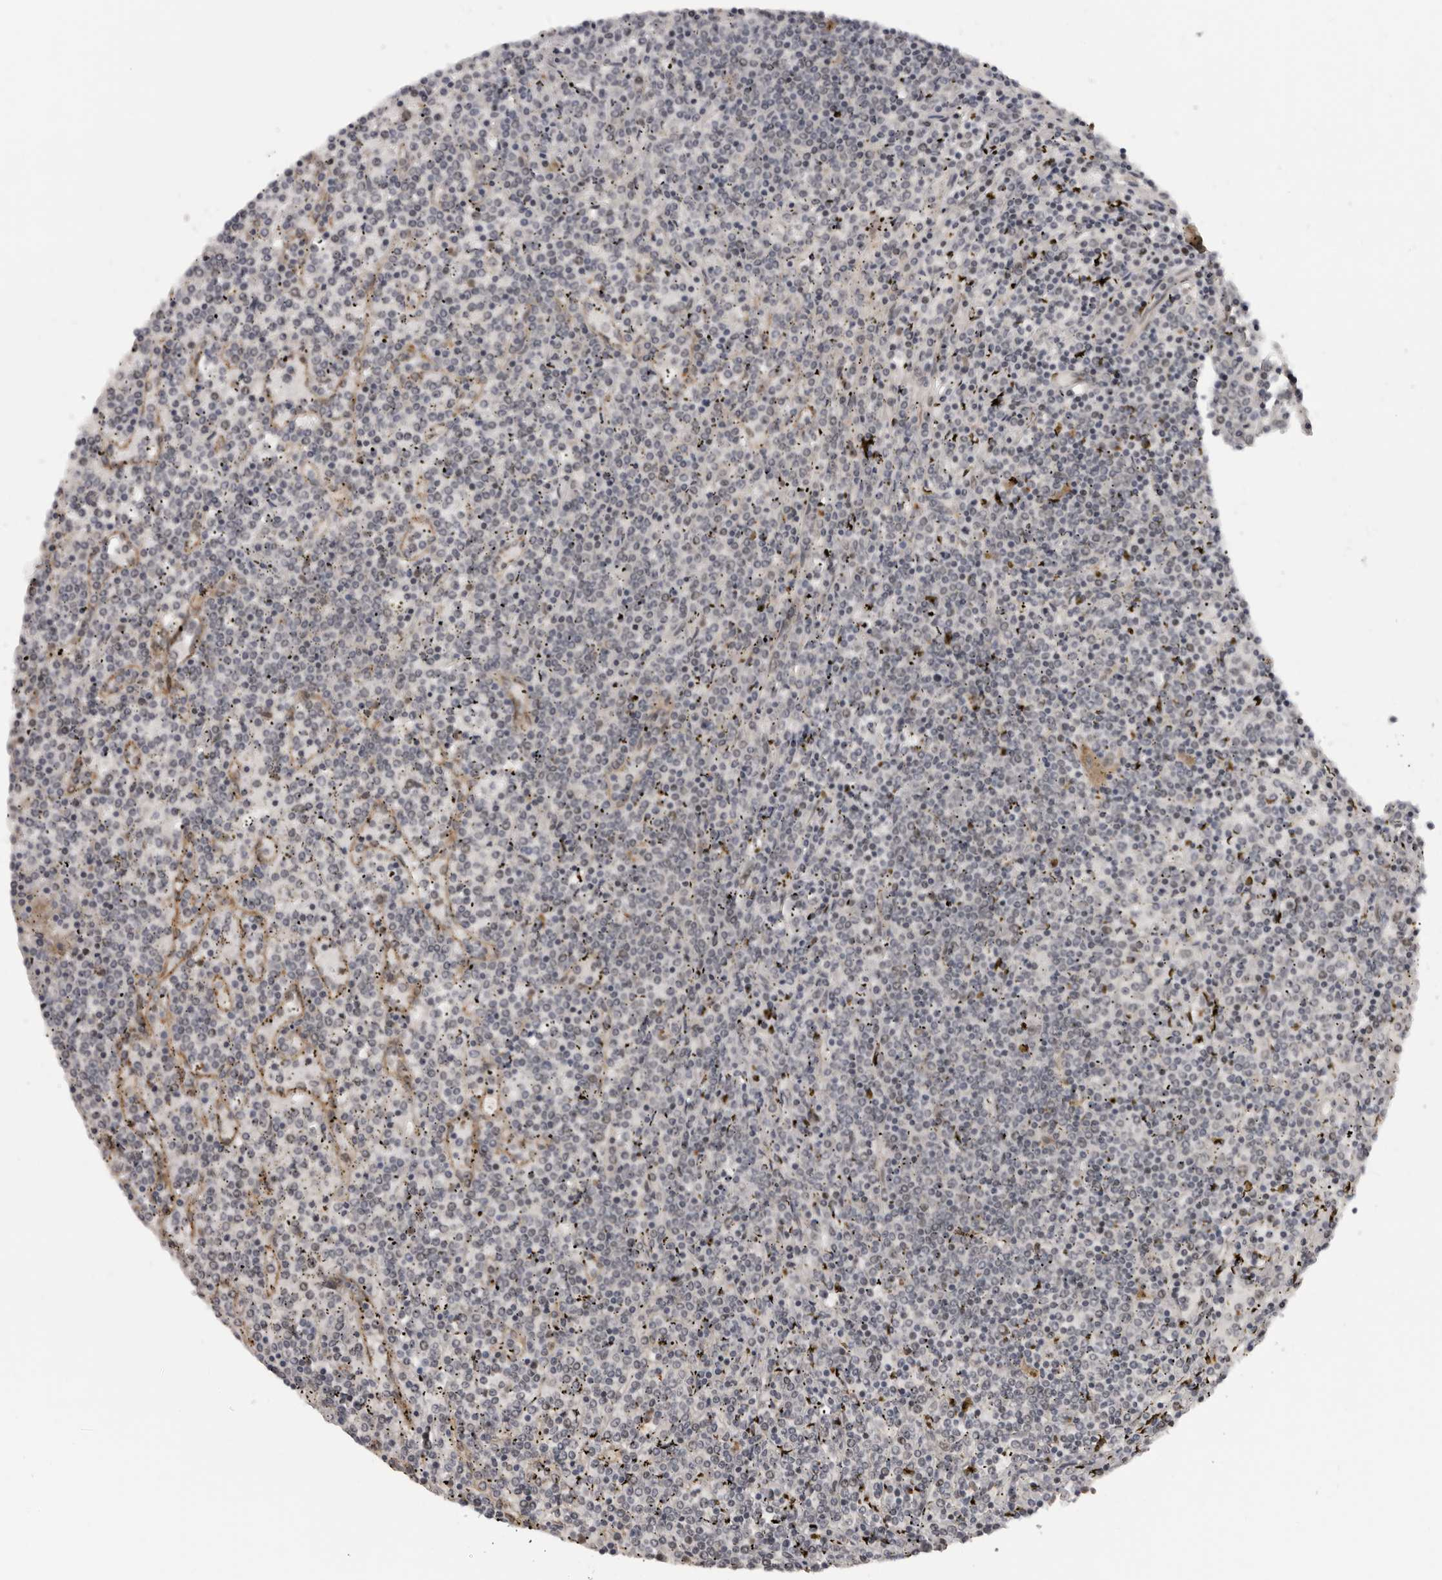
{"staining": {"intensity": "weak", "quantity": "<25%", "location": "nuclear"}, "tissue": "lymphoma", "cell_type": "Tumor cells", "image_type": "cancer", "snomed": [{"axis": "morphology", "description": "Malignant lymphoma, non-Hodgkin's type, Low grade"}, {"axis": "topography", "description": "Spleen"}], "caption": "Immunohistochemistry (IHC) image of neoplastic tissue: human lymphoma stained with DAB (3,3'-diaminobenzidine) exhibits no significant protein staining in tumor cells. Nuclei are stained in blue.", "gene": "ALPK2", "patient": {"sex": "female", "age": 19}}